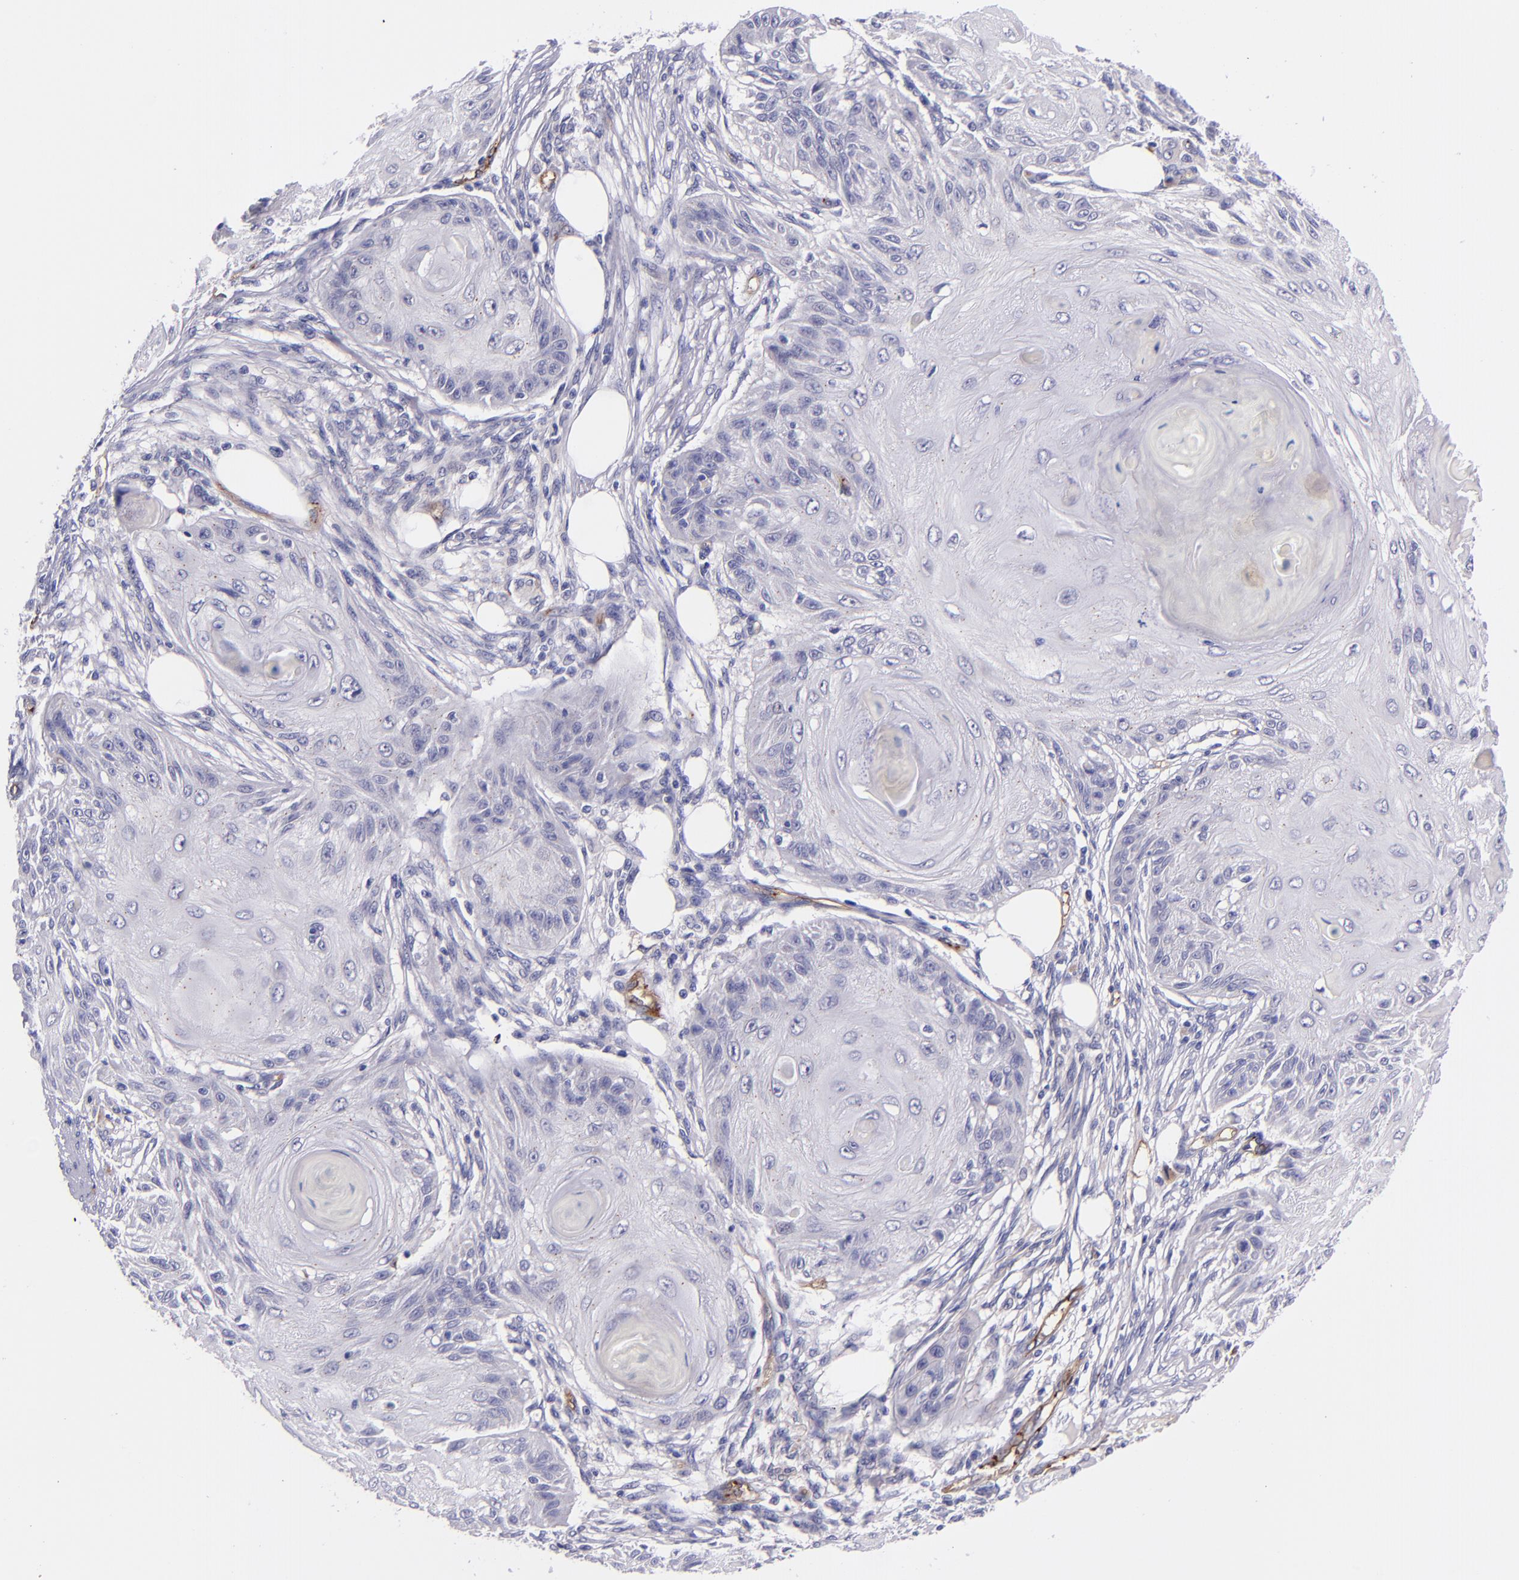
{"staining": {"intensity": "negative", "quantity": "none", "location": "none"}, "tissue": "skin cancer", "cell_type": "Tumor cells", "image_type": "cancer", "snomed": [{"axis": "morphology", "description": "Squamous cell carcinoma, NOS"}, {"axis": "topography", "description": "Skin"}], "caption": "Immunohistochemistry (IHC) micrograph of human skin cancer (squamous cell carcinoma) stained for a protein (brown), which exhibits no positivity in tumor cells.", "gene": "NOS3", "patient": {"sex": "female", "age": 88}}